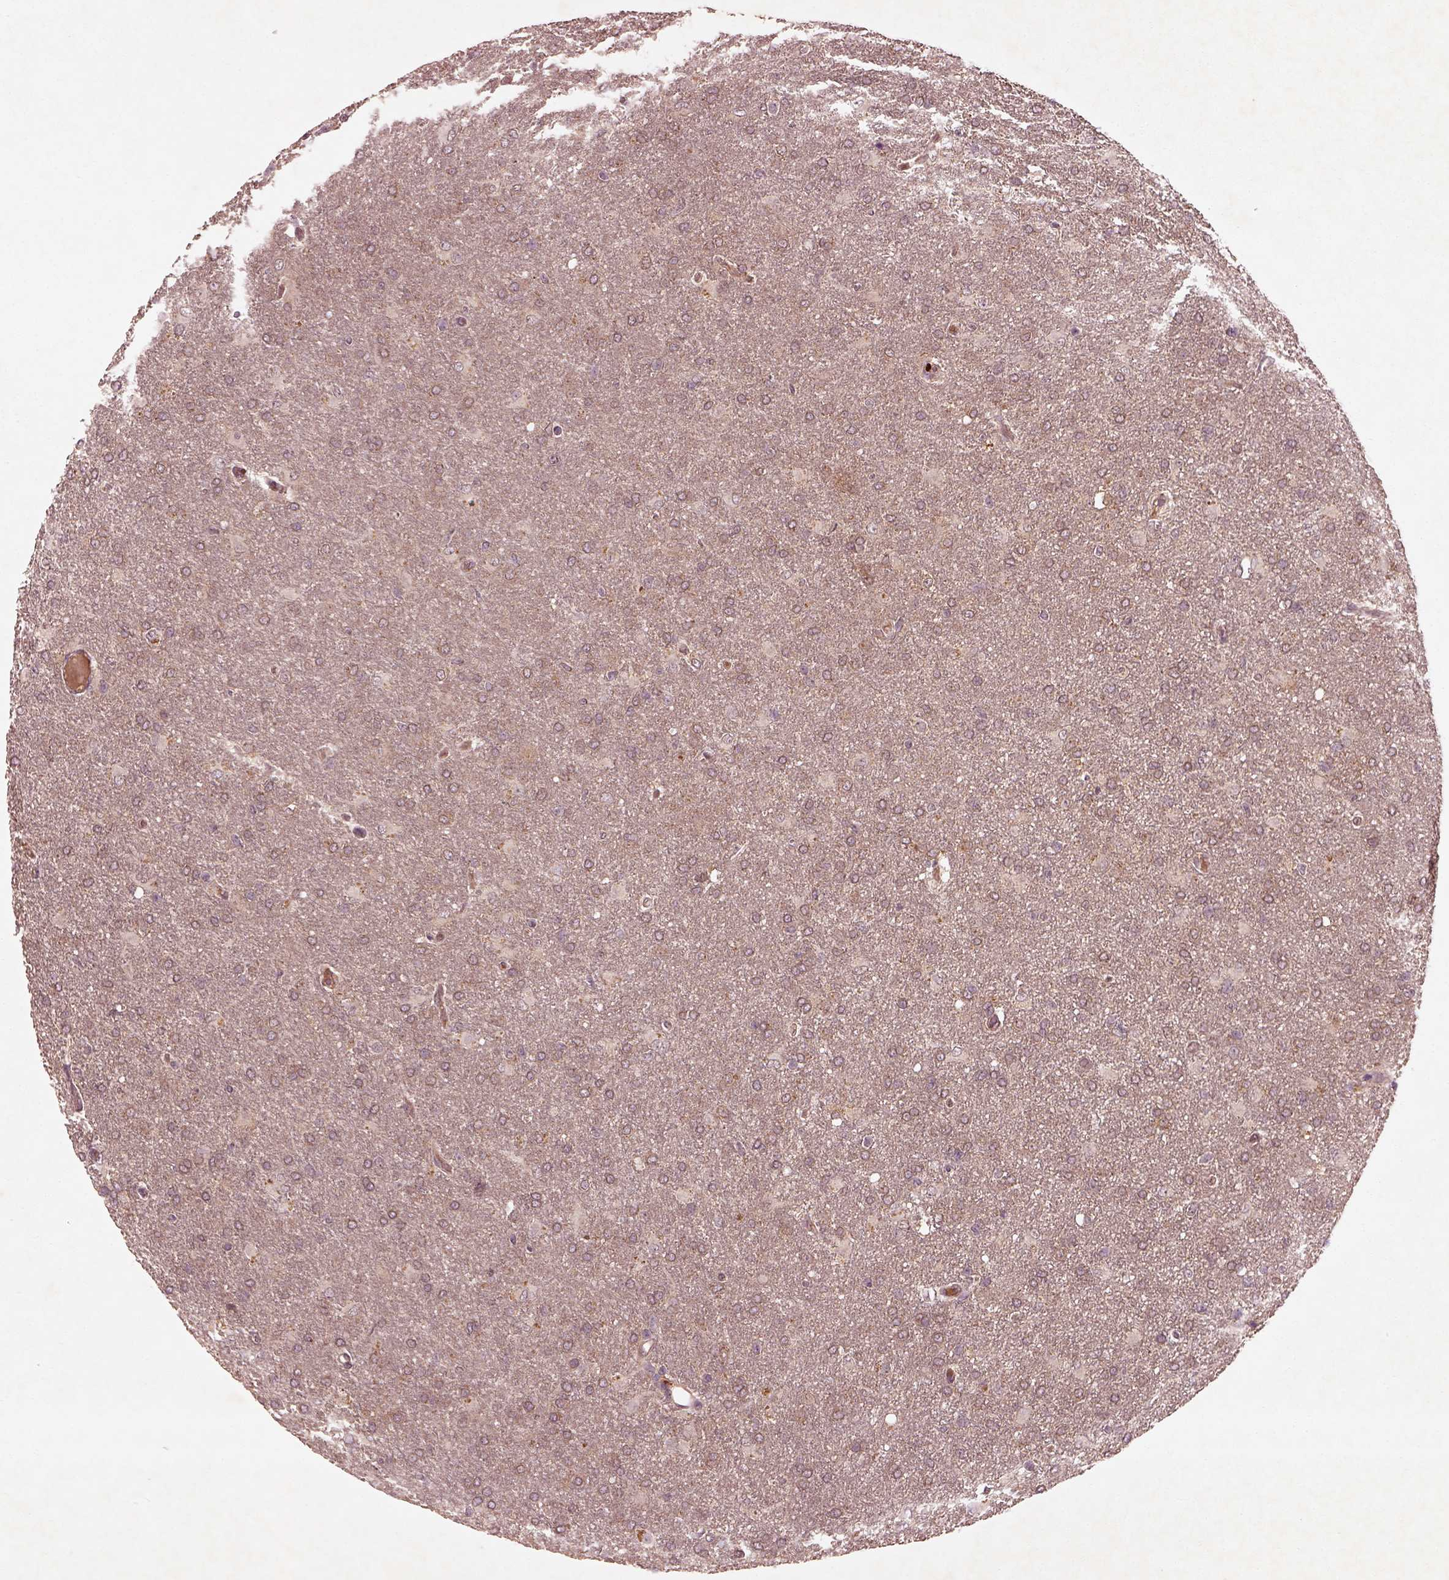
{"staining": {"intensity": "moderate", "quantity": "<25%", "location": "cytoplasmic/membranous"}, "tissue": "glioma", "cell_type": "Tumor cells", "image_type": "cancer", "snomed": [{"axis": "morphology", "description": "Glioma, malignant, High grade"}, {"axis": "topography", "description": "Brain"}], "caption": "Human malignant glioma (high-grade) stained with a brown dye demonstrates moderate cytoplasmic/membranous positive expression in about <25% of tumor cells.", "gene": "FAM234A", "patient": {"sex": "male", "age": 68}}